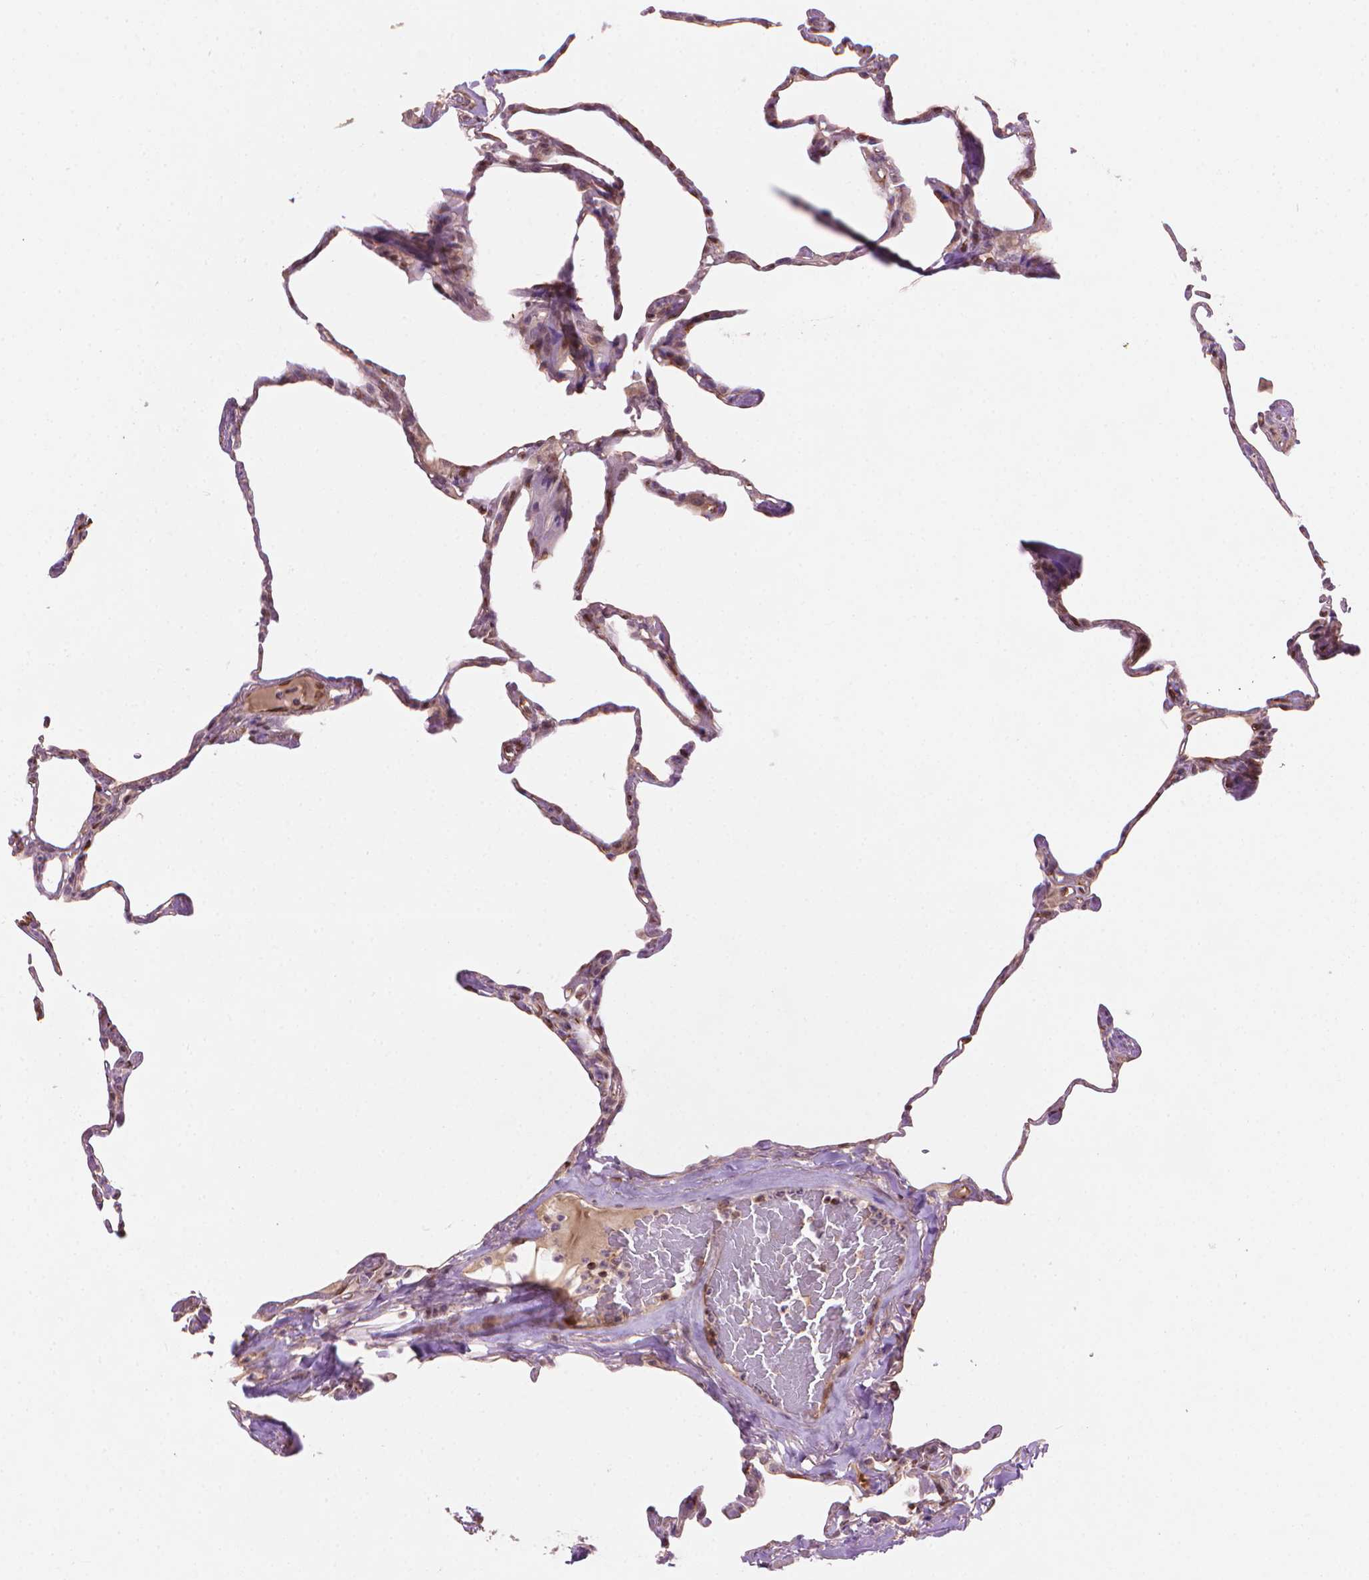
{"staining": {"intensity": "weak", "quantity": "25%-75%", "location": "cytoplasmic/membranous,nuclear"}, "tissue": "lung", "cell_type": "Alveolar cells", "image_type": "normal", "snomed": [{"axis": "morphology", "description": "Normal tissue, NOS"}, {"axis": "topography", "description": "Lung"}], "caption": "This micrograph demonstrates IHC staining of benign human lung, with low weak cytoplasmic/membranous,nuclear positivity in about 25%-75% of alveolar cells.", "gene": "SMC2", "patient": {"sex": "male", "age": 65}}